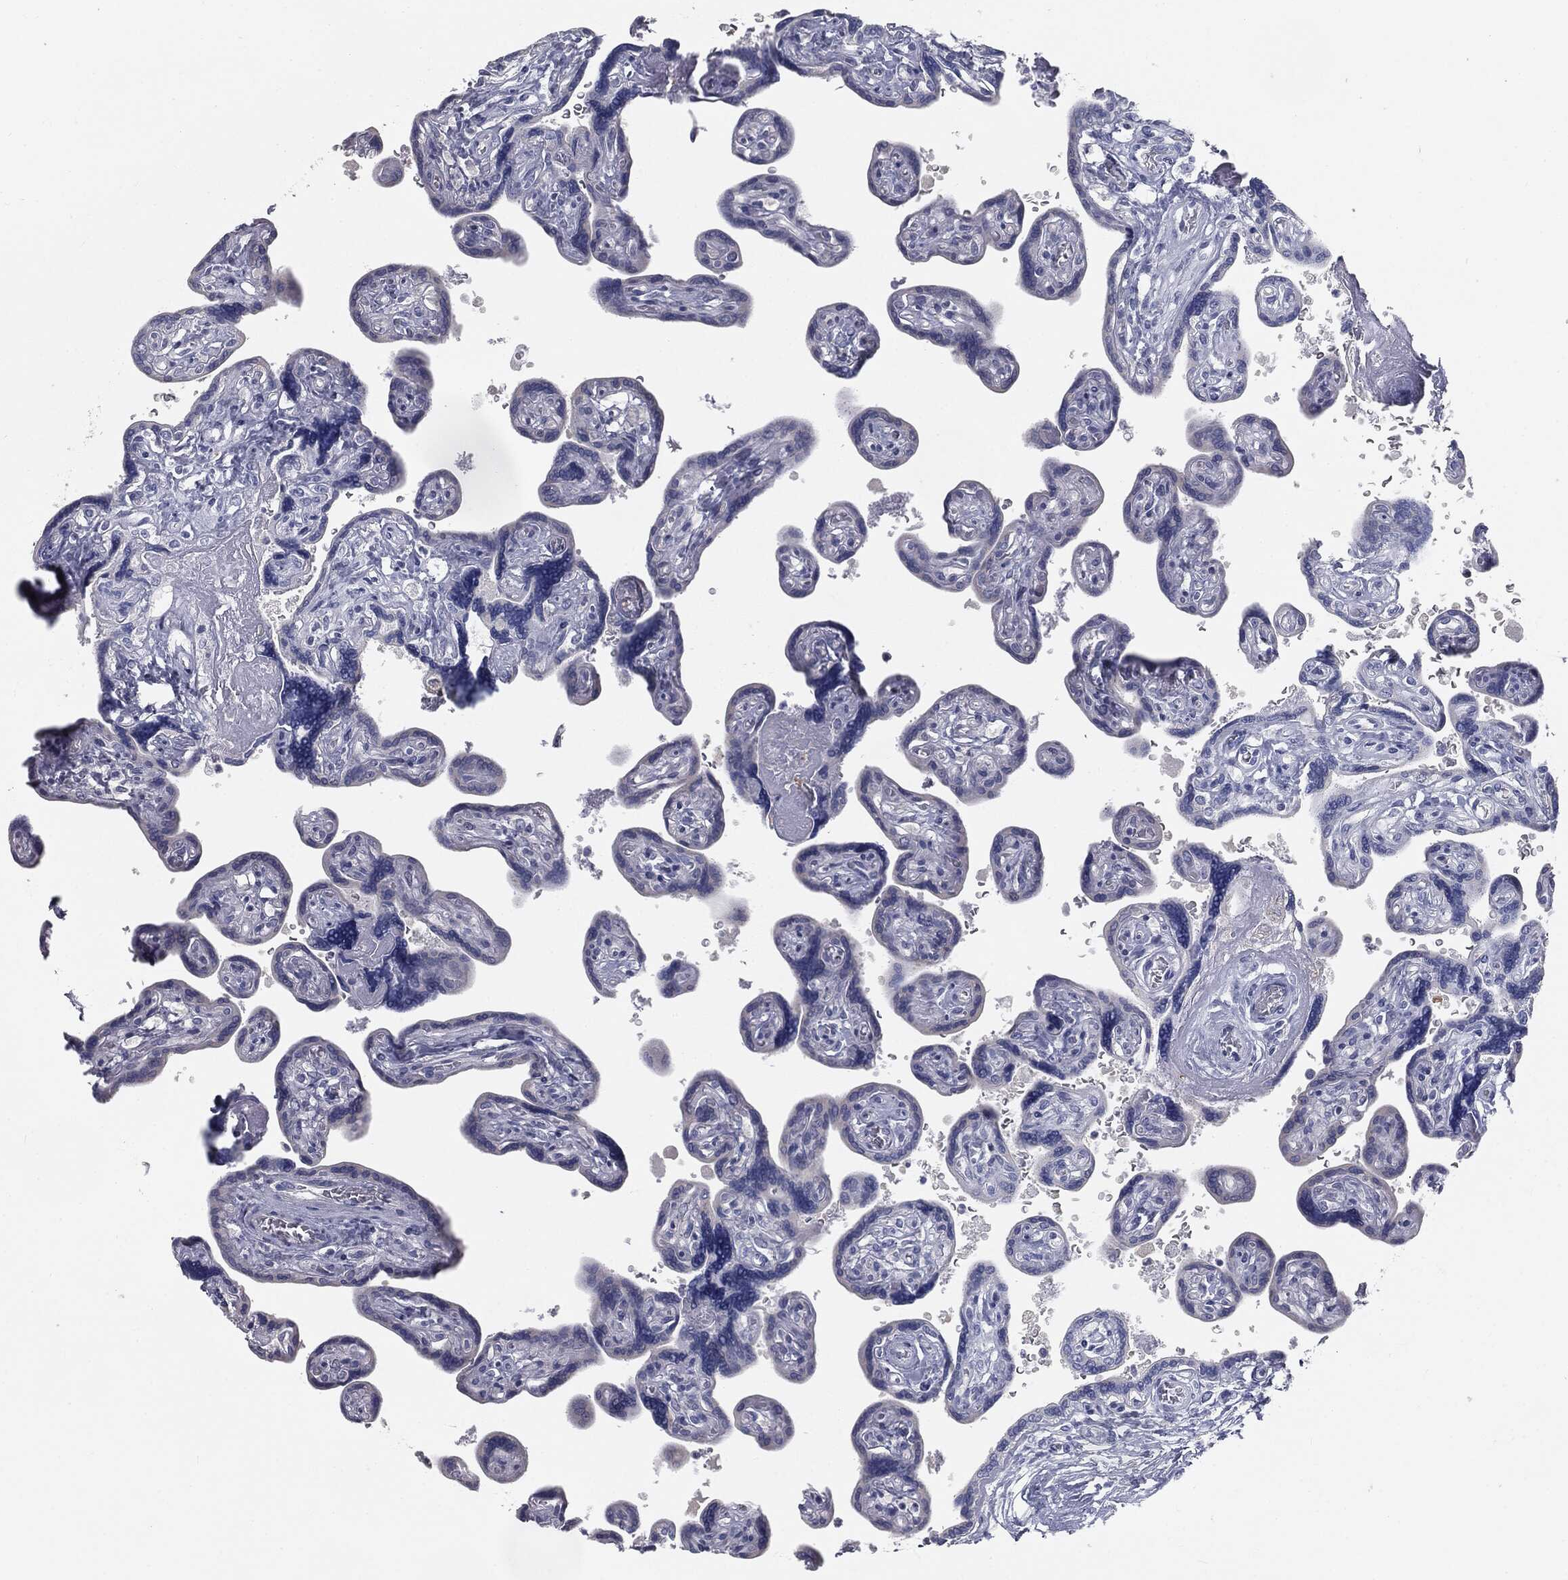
{"staining": {"intensity": "negative", "quantity": "none", "location": "none"}, "tissue": "placenta", "cell_type": "Decidual cells", "image_type": "normal", "snomed": [{"axis": "morphology", "description": "Normal tissue, NOS"}, {"axis": "topography", "description": "Placenta"}], "caption": "Human placenta stained for a protein using immunohistochemistry reveals no staining in decidual cells.", "gene": "CAV3", "patient": {"sex": "female", "age": 32}}